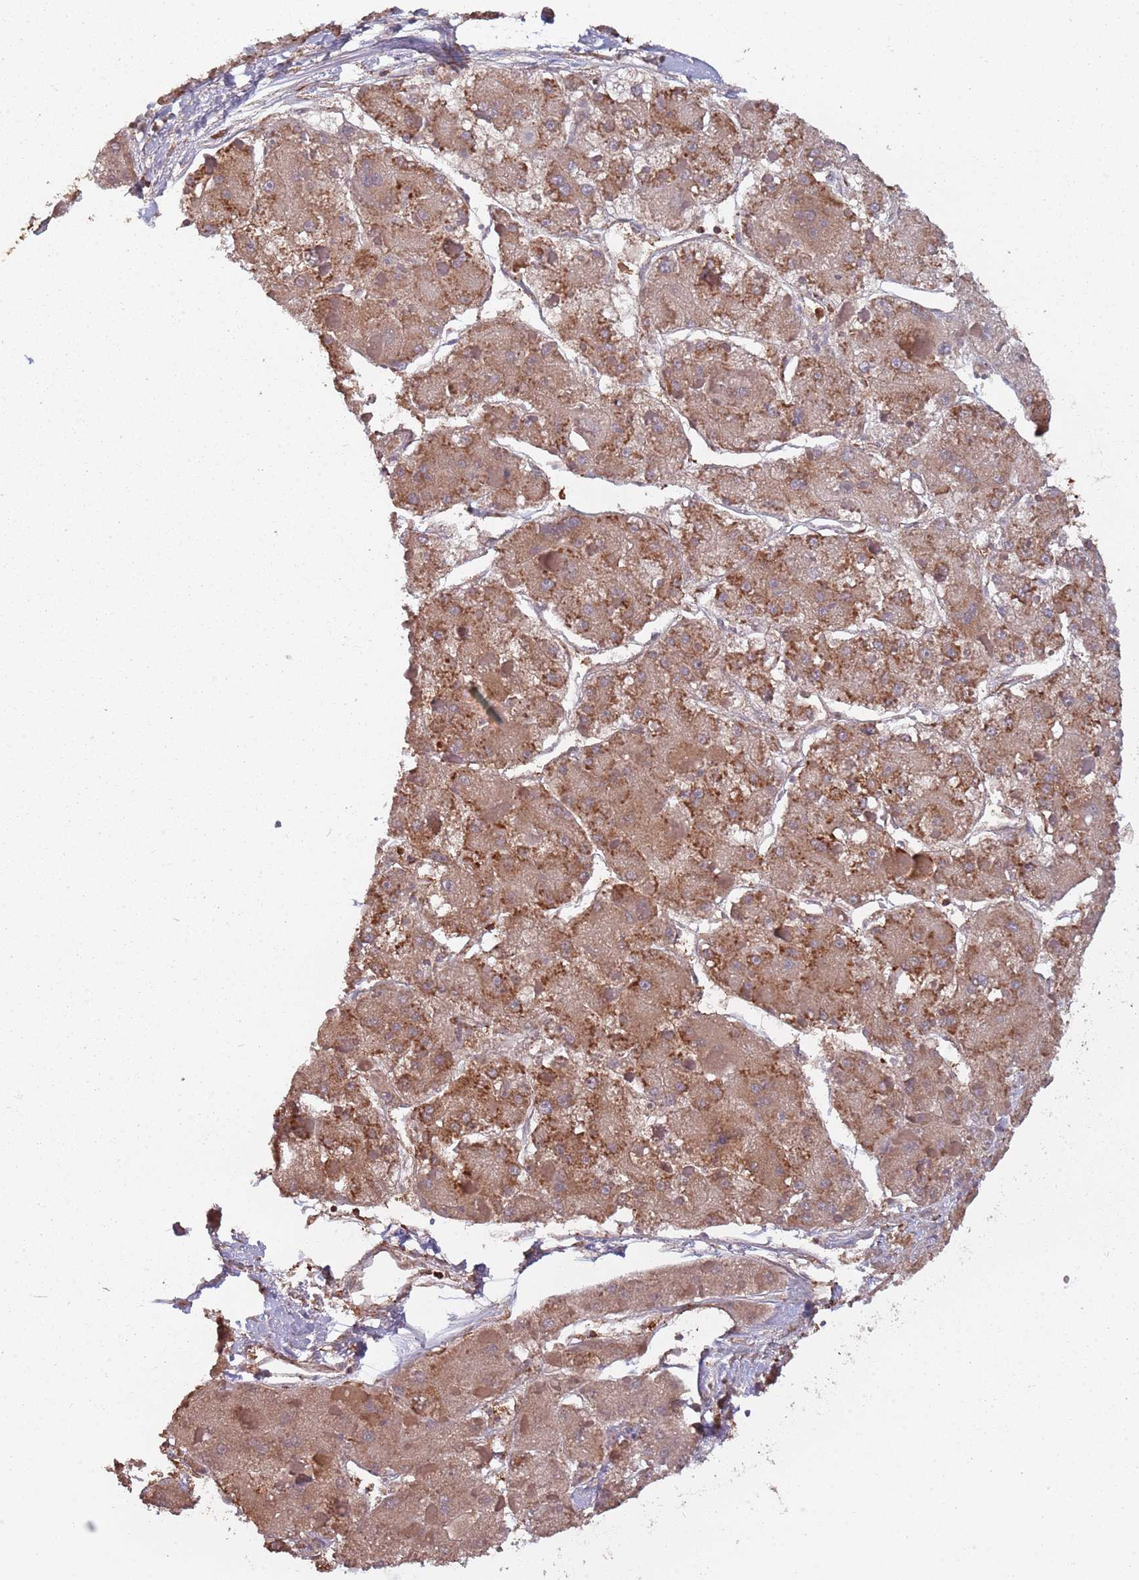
{"staining": {"intensity": "moderate", "quantity": ">75%", "location": "cytoplasmic/membranous"}, "tissue": "liver cancer", "cell_type": "Tumor cells", "image_type": "cancer", "snomed": [{"axis": "morphology", "description": "Carcinoma, Hepatocellular, NOS"}, {"axis": "topography", "description": "Liver"}], "caption": "Protein expression analysis of liver hepatocellular carcinoma reveals moderate cytoplasmic/membranous expression in about >75% of tumor cells.", "gene": "COG4", "patient": {"sex": "female", "age": 73}}